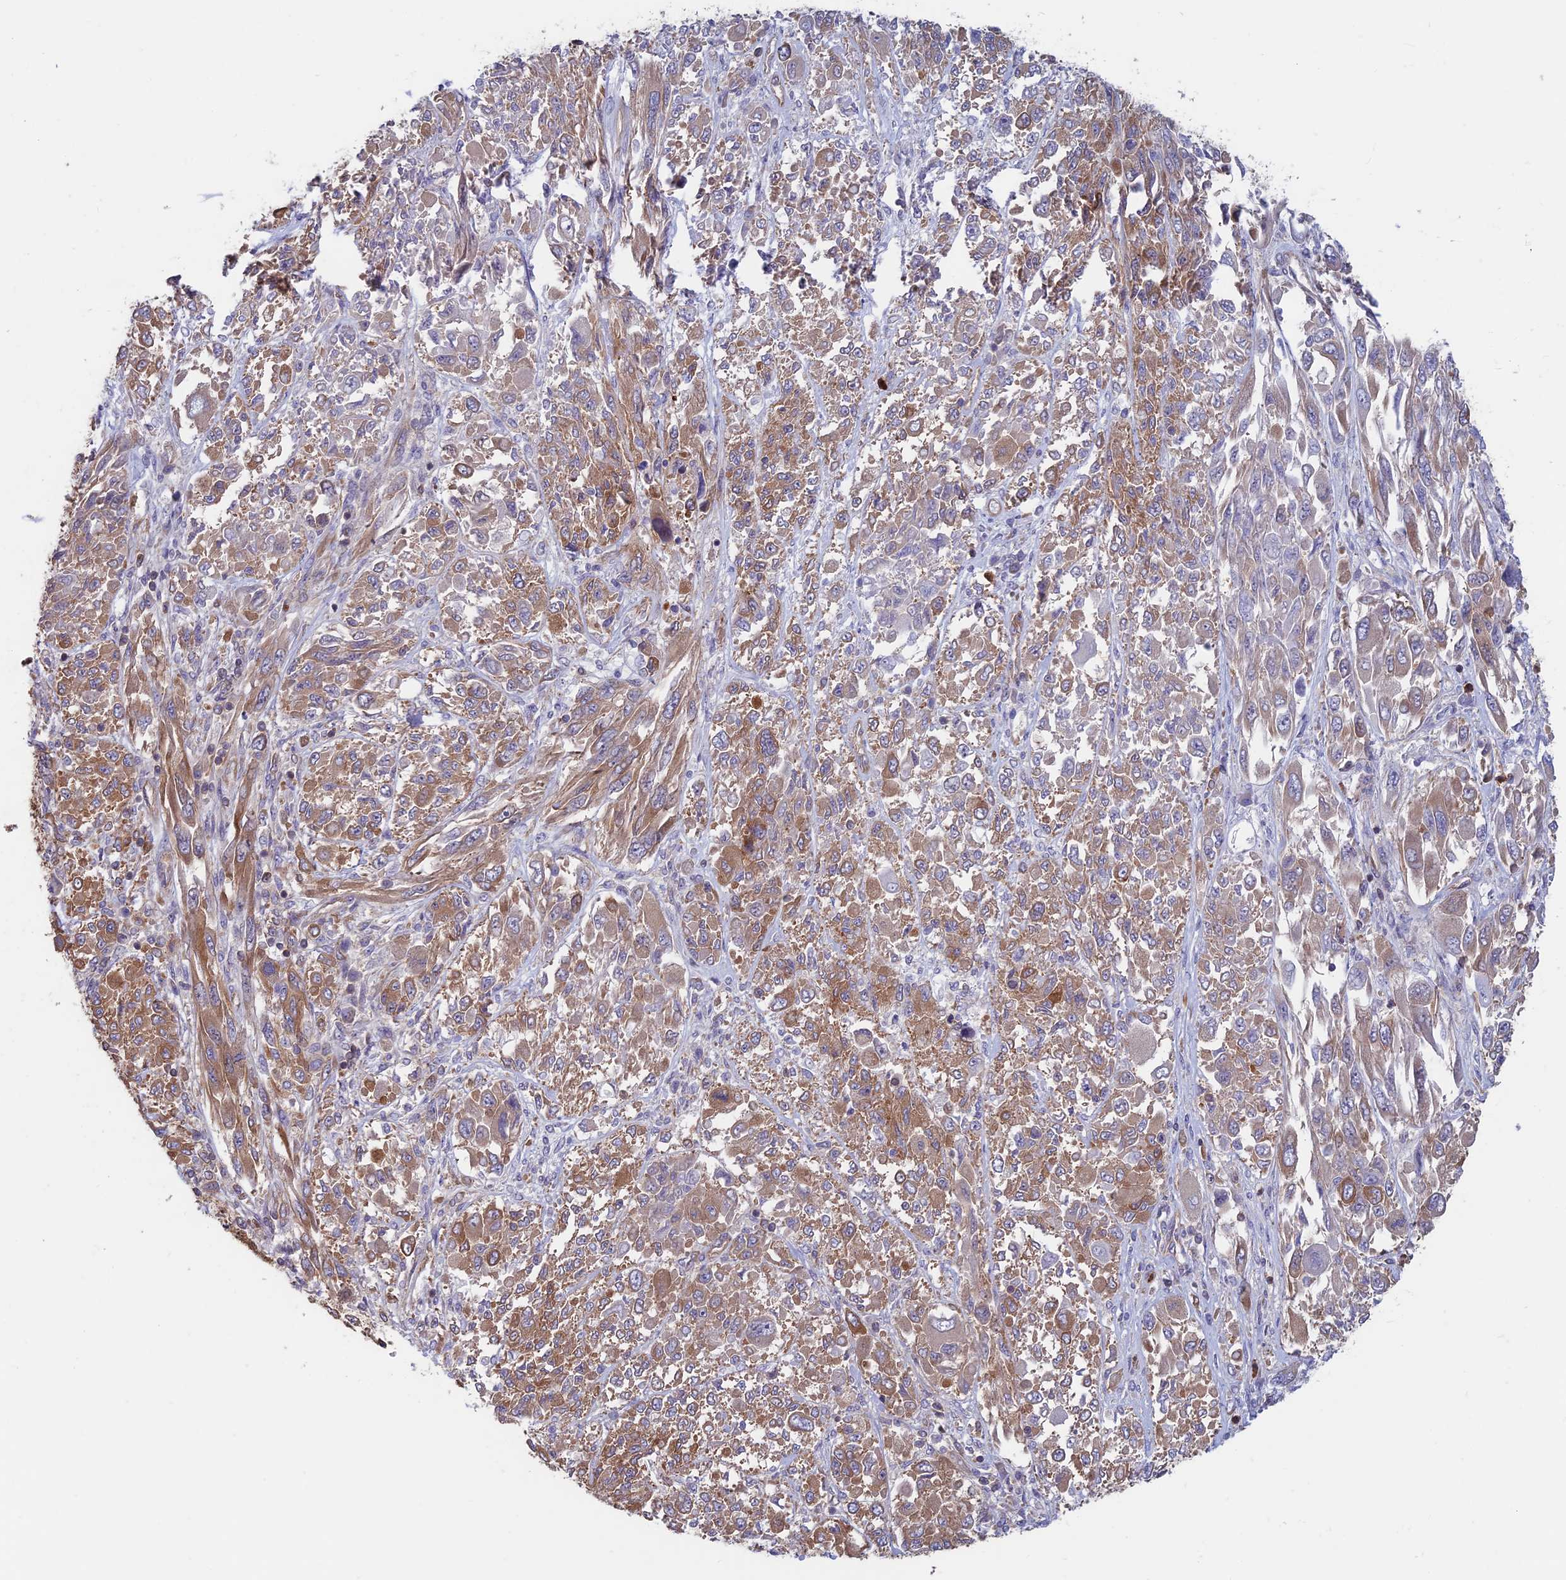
{"staining": {"intensity": "moderate", "quantity": "25%-75%", "location": "cytoplasmic/membranous"}, "tissue": "melanoma", "cell_type": "Tumor cells", "image_type": "cancer", "snomed": [{"axis": "morphology", "description": "Malignant melanoma, NOS"}, {"axis": "topography", "description": "Skin"}], "caption": "Tumor cells show moderate cytoplasmic/membranous staining in about 25%-75% of cells in melanoma. Immunohistochemistry (ihc) stains the protein in brown and the nuclei are stained blue.", "gene": "DNM1L", "patient": {"sex": "female", "age": 91}}